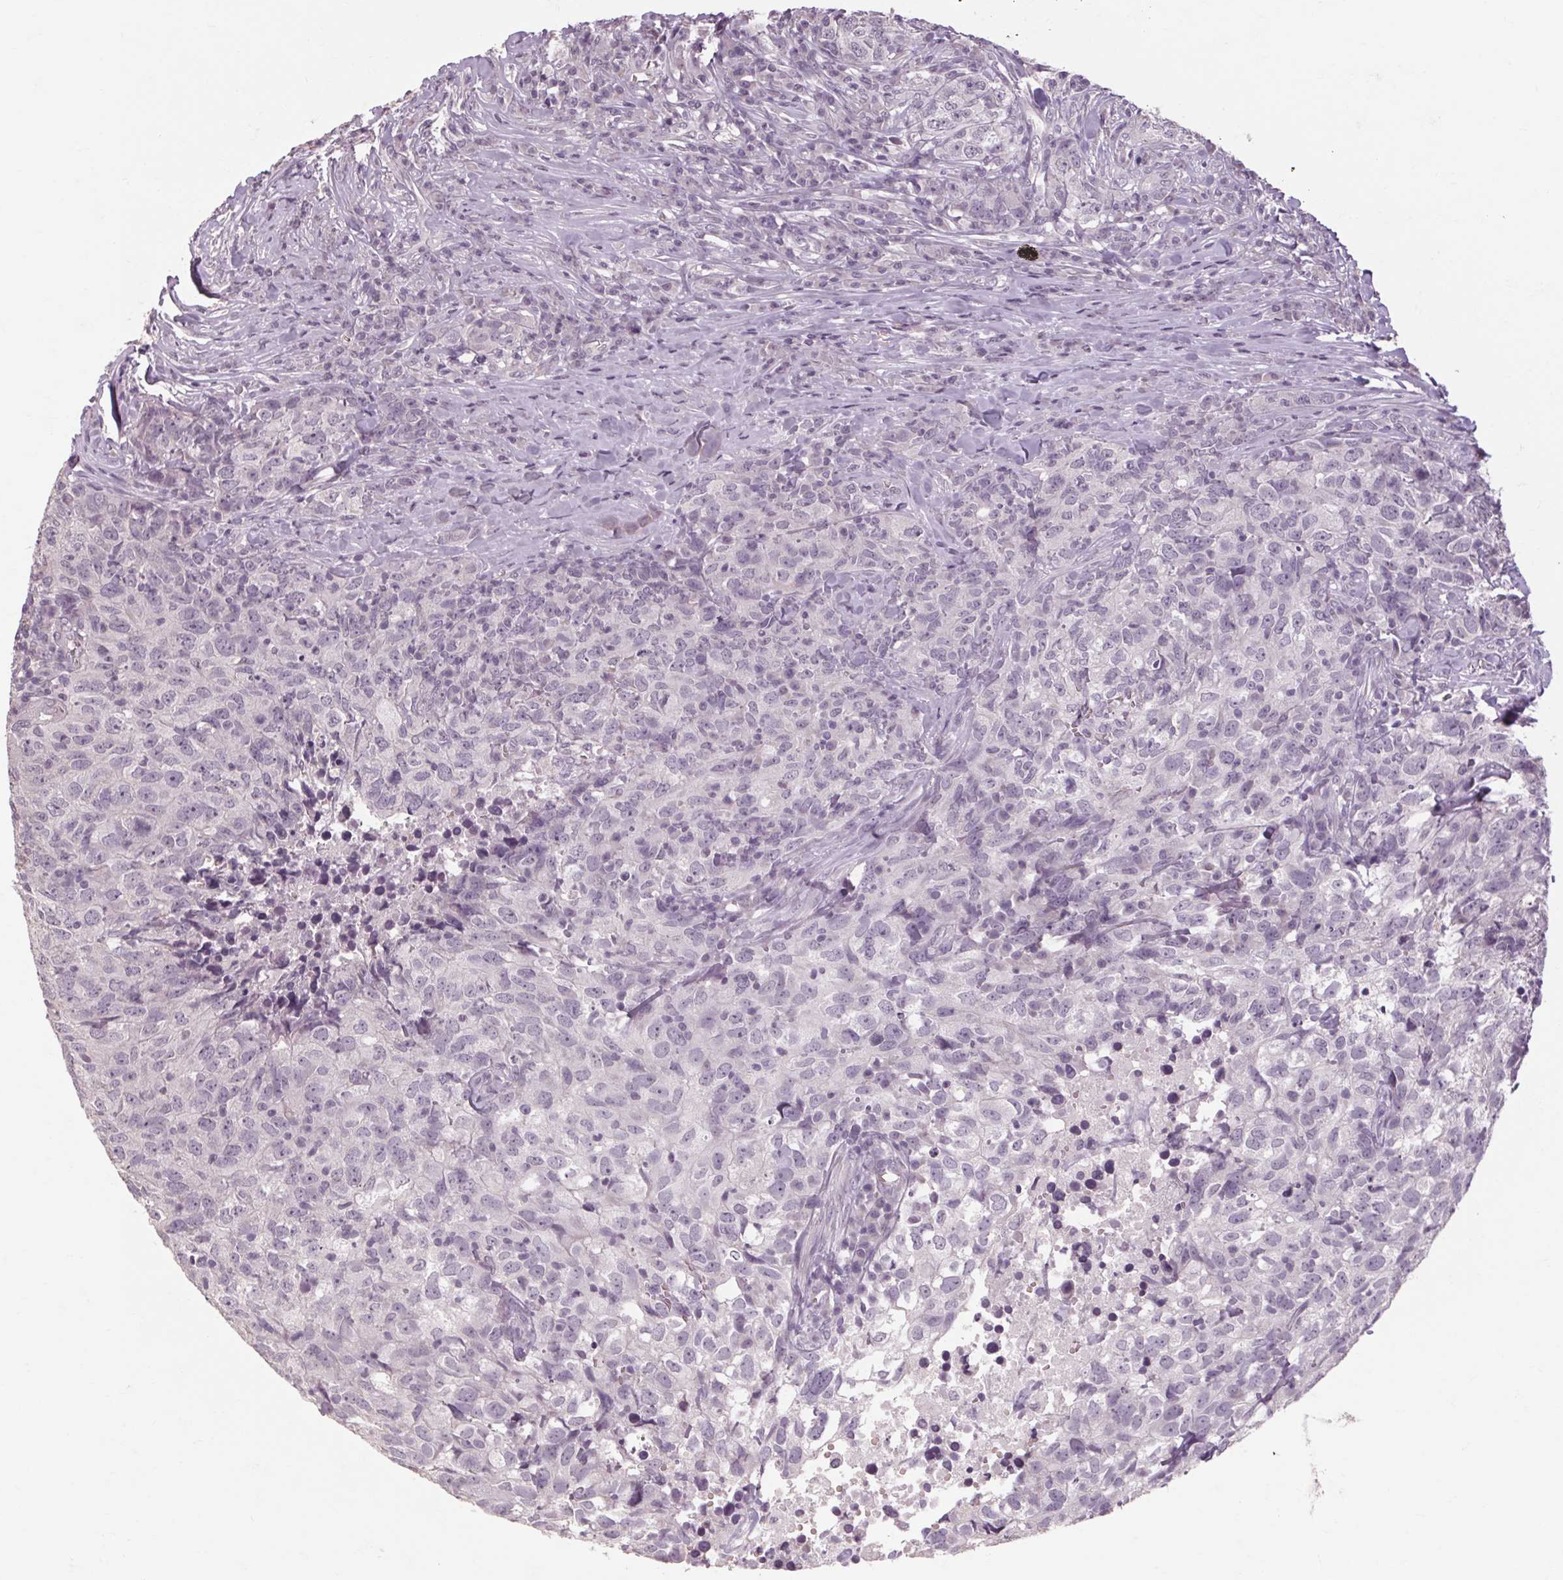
{"staining": {"intensity": "negative", "quantity": "none", "location": "none"}, "tissue": "breast cancer", "cell_type": "Tumor cells", "image_type": "cancer", "snomed": [{"axis": "morphology", "description": "Duct carcinoma"}, {"axis": "topography", "description": "Breast"}], "caption": "Immunohistochemical staining of breast cancer shows no significant positivity in tumor cells.", "gene": "POMC", "patient": {"sex": "female", "age": 30}}